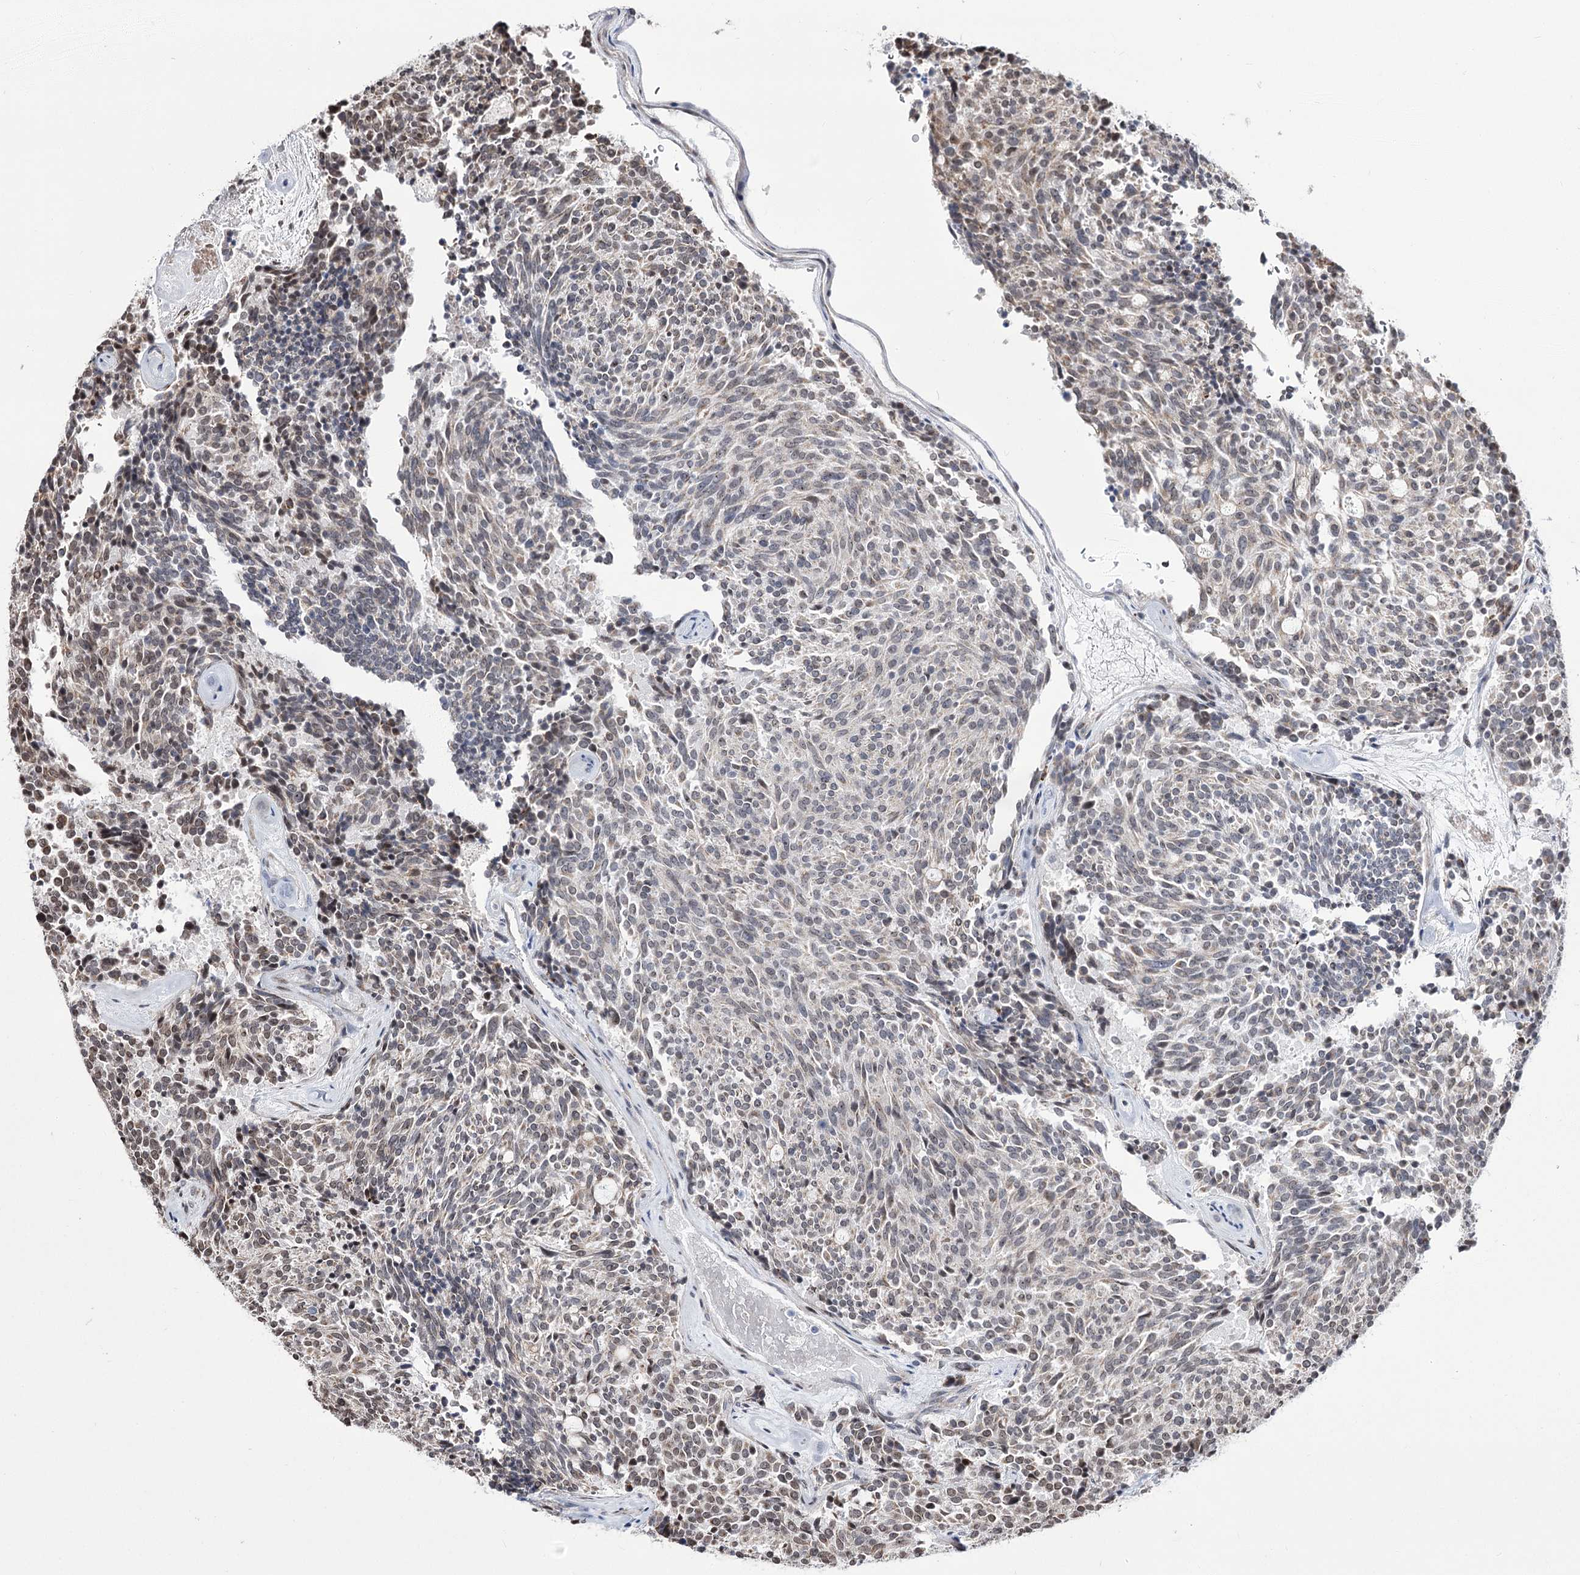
{"staining": {"intensity": "weak", "quantity": "<25%", "location": "nuclear"}, "tissue": "carcinoid", "cell_type": "Tumor cells", "image_type": "cancer", "snomed": [{"axis": "morphology", "description": "Carcinoid, malignant, NOS"}, {"axis": "topography", "description": "Pancreas"}], "caption": "The immunohistochemistry micrograph has no significant positivity in tumor cells of carcinoid (malignant) tissue. Brightfield microscopy of immunohistochemistry (IHC) stained with DAB (3,3'-diaminobenzidine) (brown) and hematoxylin (blue), captured at high magnification.", "gene": "STOX1", "patient": {"sex": "female", "age": 54}}